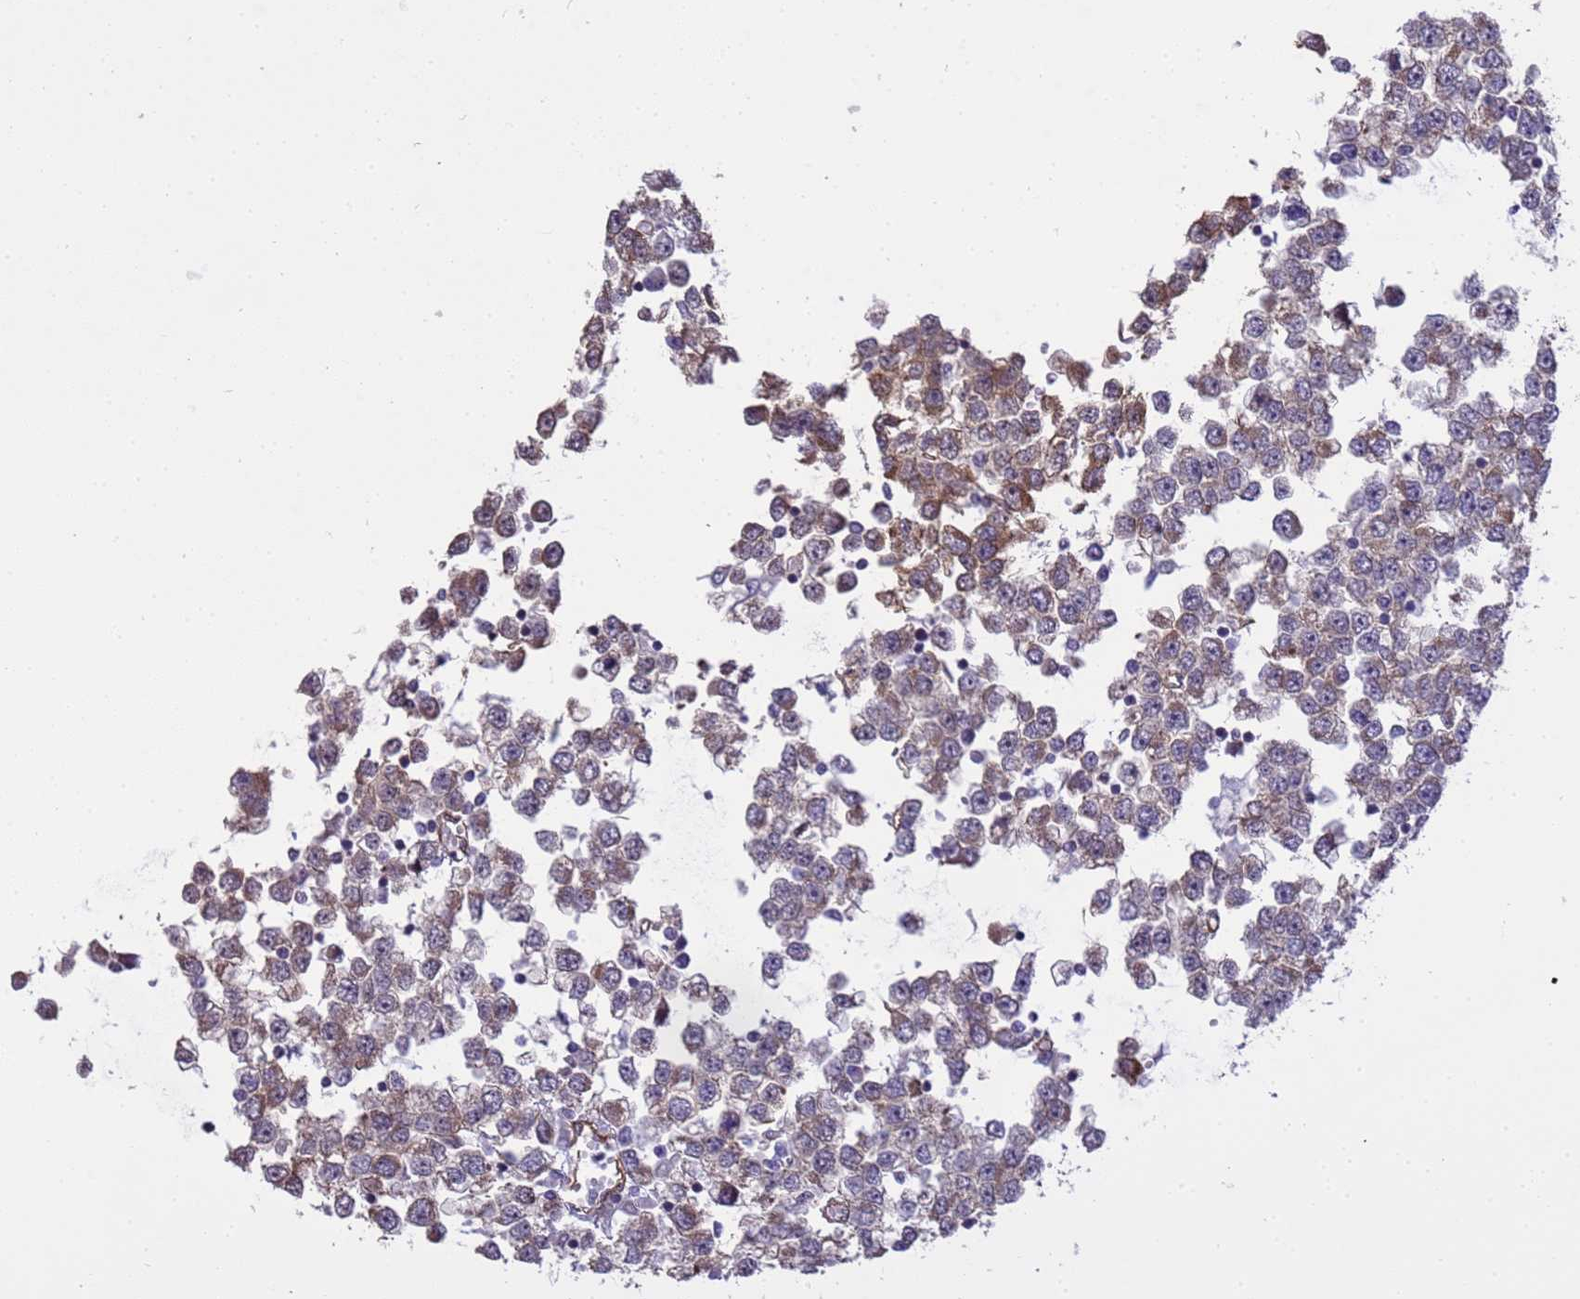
{"staining": {"intensity": "weak", "quantity": "25%-75%", "location": "cytoplasmic/membranous"}, "tissue": "testis cancer", "cell_type": "Tumor cells", "image_type": "cancer", "snomed": [{"axis": "morphology", "description": "Seminoma, NOS"}, {"axis": "topography", "description": "Testis"}], "caption": "Weak cytoplasmic/membranous staining is appreciated in about 25%-75% of tumor cells in testis cancer.", "gene": "ITGB4", "patient": {"sex": "male", "age": 65}}